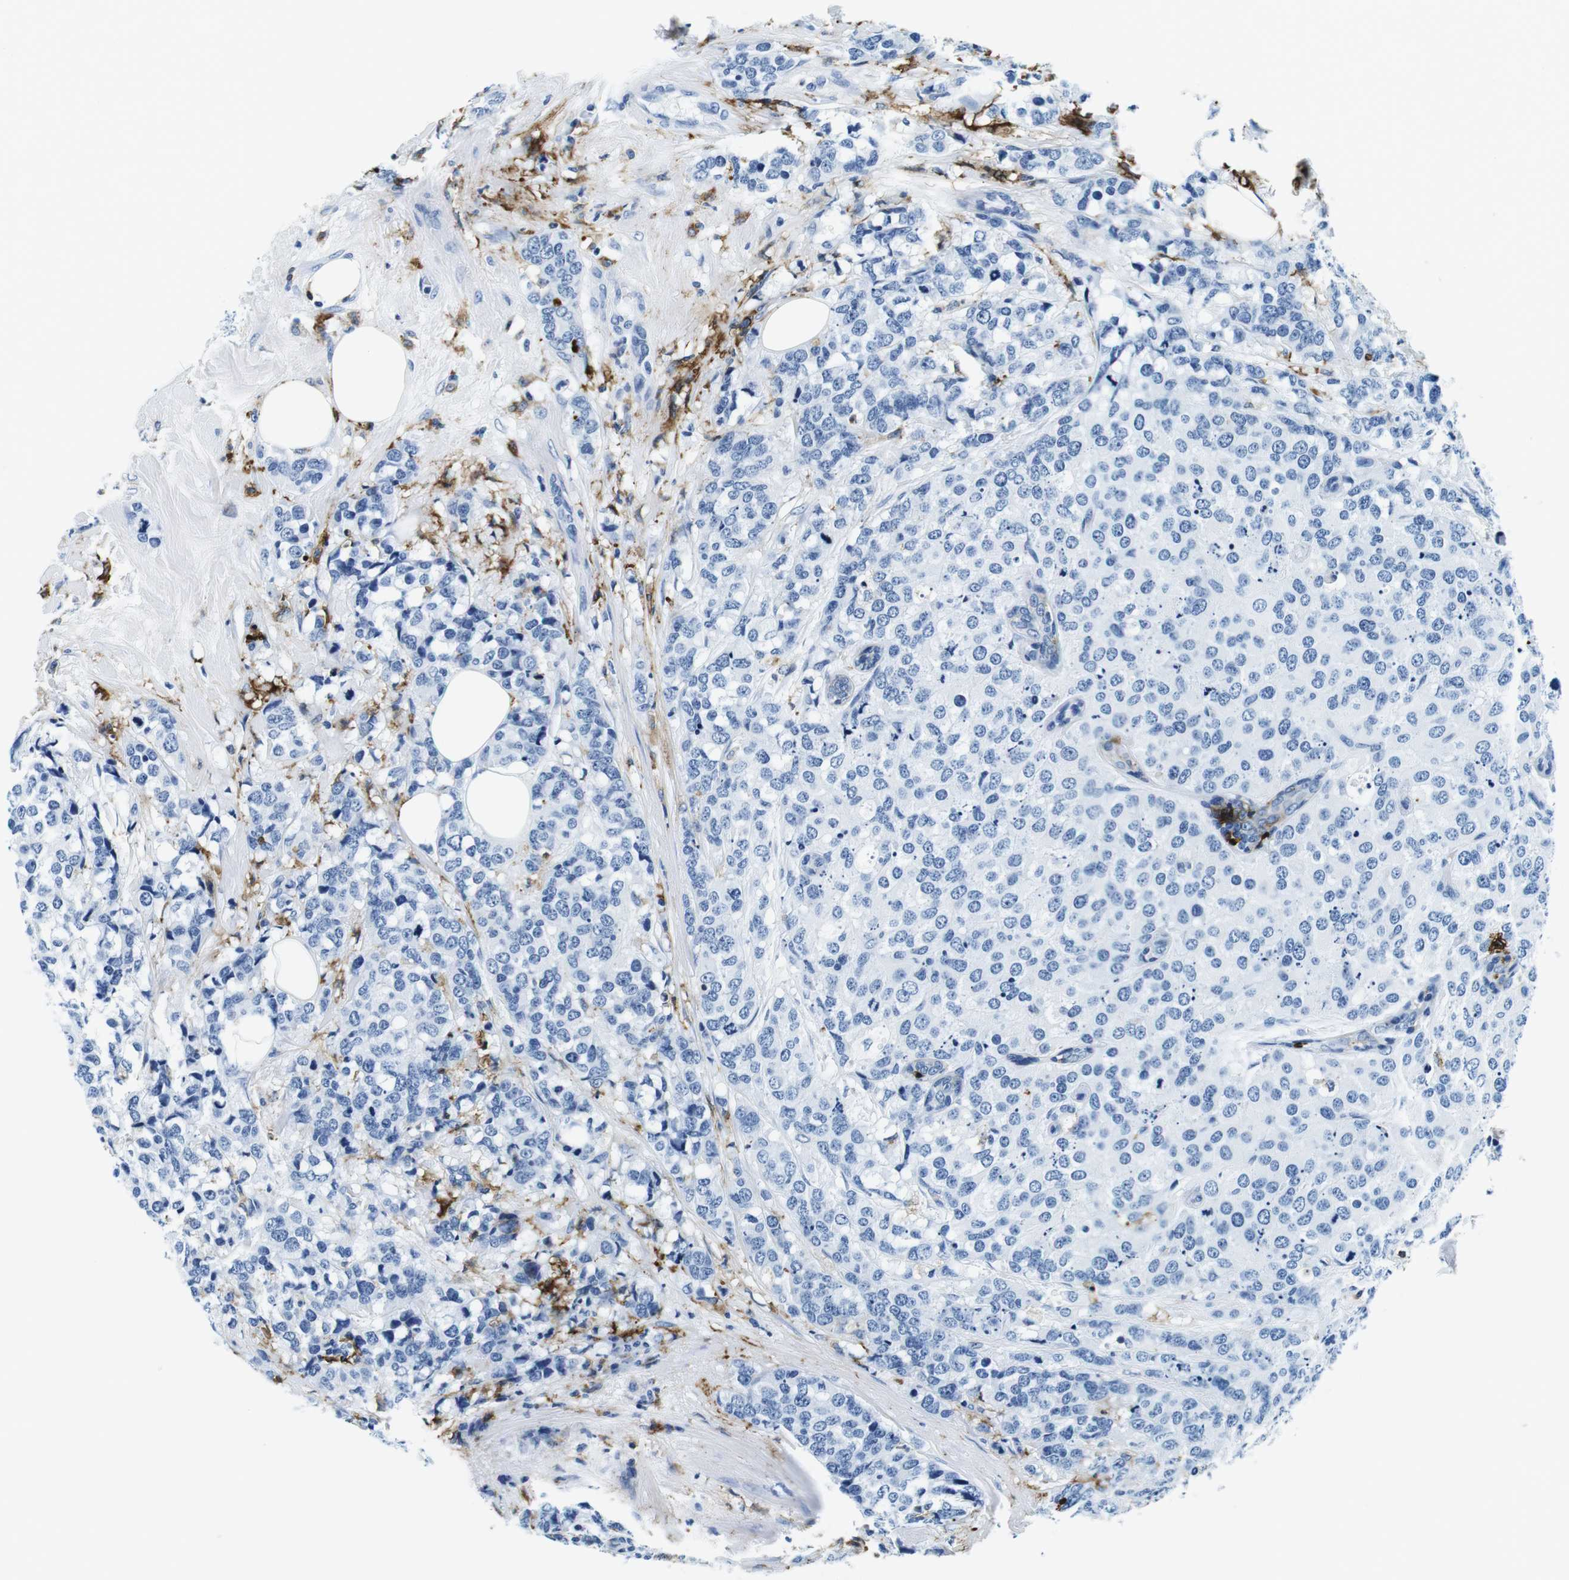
{"staining": {"intensity": "negative", "quantity": "none", "location": "none"}, "tissue": "breast cancer", "cell_type": "Tumor cells", "image_type": "cancer", "snomed": [{"axis": "morphology", "description": "Lobular carcinoma"}, {"axis": "topography", "description": "Breast"}], "caption": "A micrograph of human breast cancer is negative for staining in tumor cells.", "gene": "HLA-DRB1", "patient": {"sex": "female", "age": 59}}